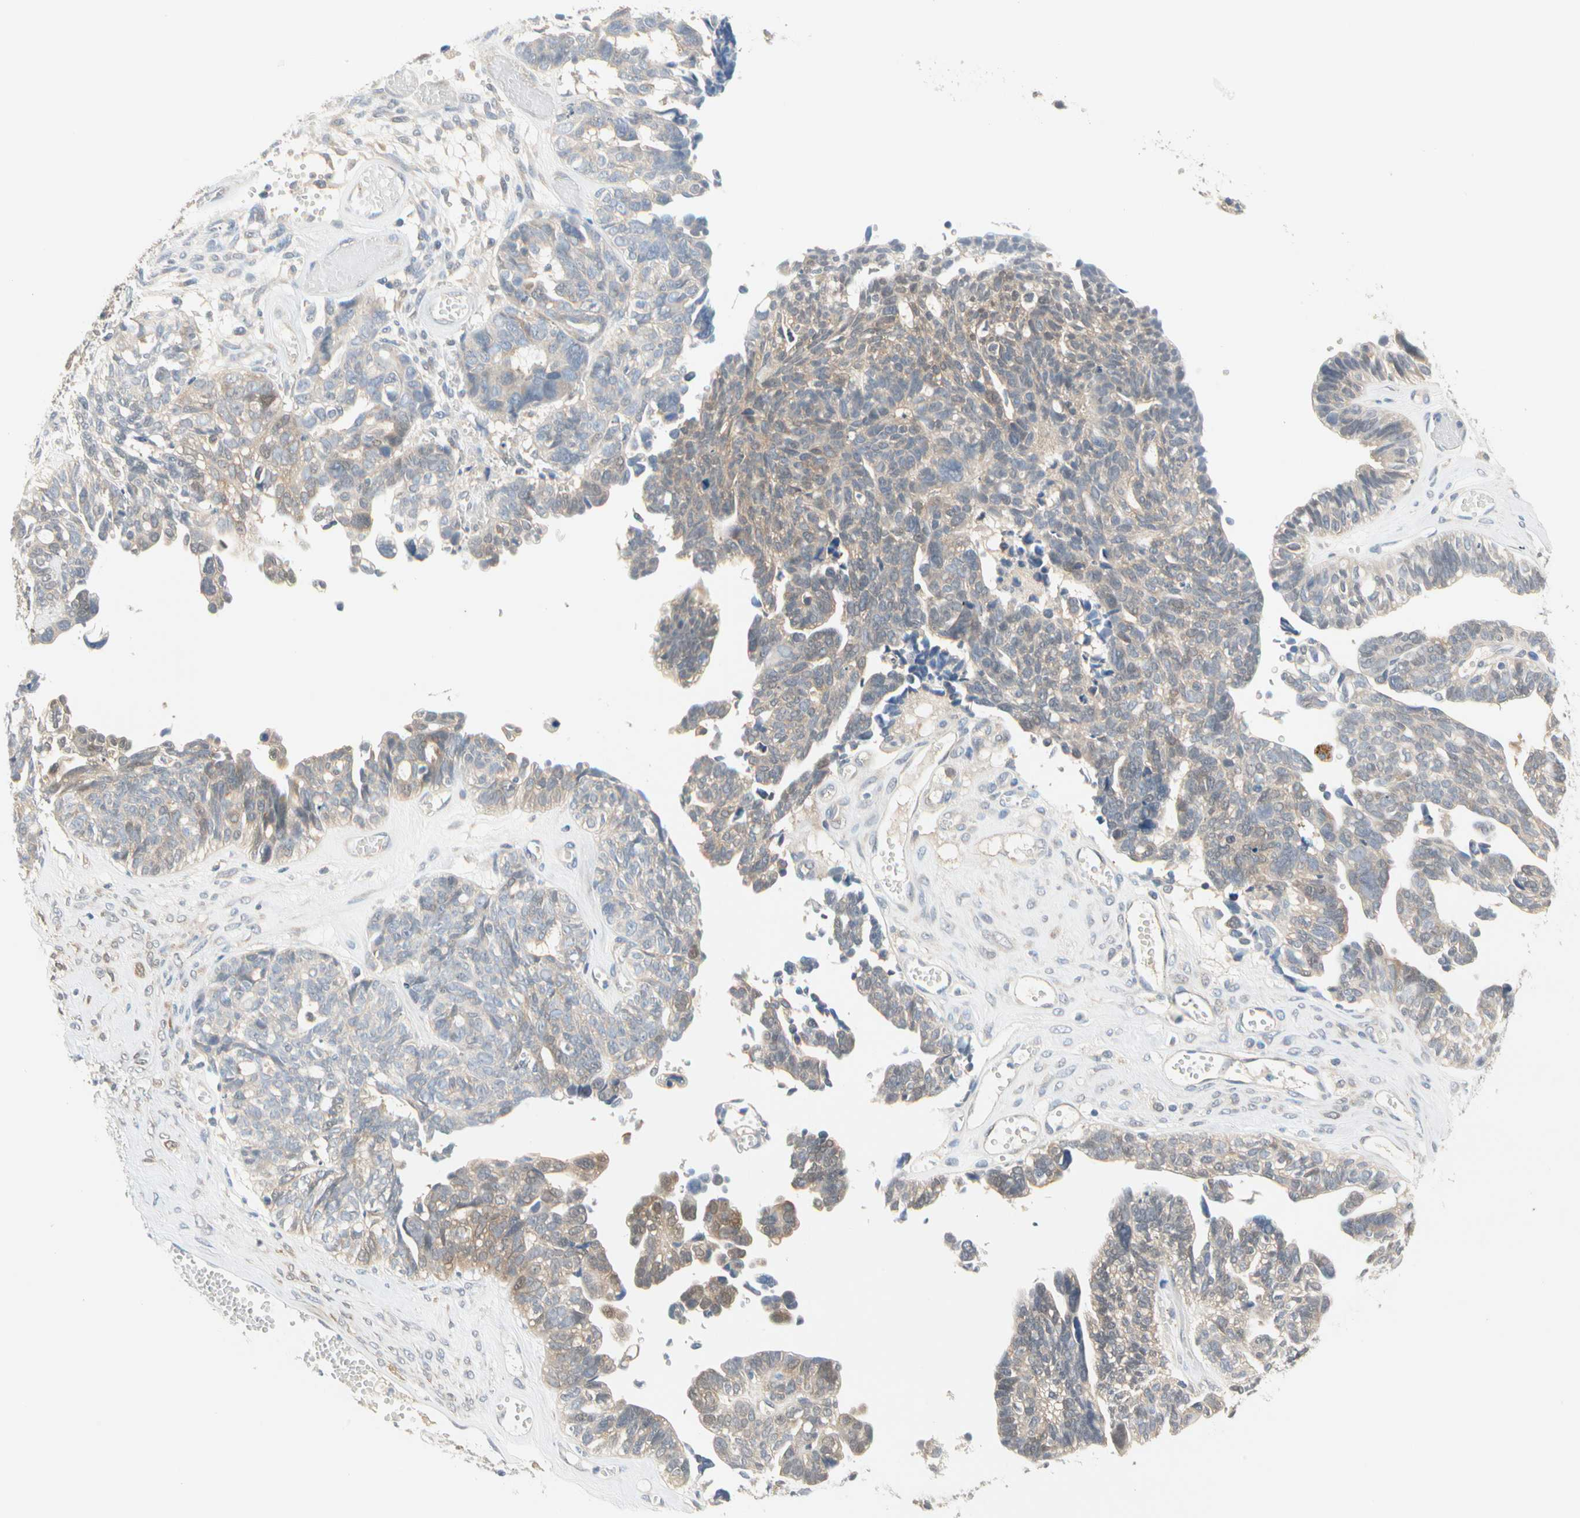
{"staining": {"intensity": "weak", "quantity": ">75%", "location": "cytoplasmic/membranous"}, "tissue": "ovarian cancer", "cell_type": "Tumor cells", "image_type": "cancer", "snomed": [{"axis": "morphology", "description": "Cystadenocarcinoma, serous, NOS"}, {"axis": "topography", "description": "Ovary"}], "caption": "Immunohistochemical staining of ovarian cancer (serous cystadenocarcinoma) exhibits low levels of weak cytoplasmic/membranous positivity in approximately >75% of tumor cells.", "gene": "MPI", "patient": {"sex": "female", "age": 79}}